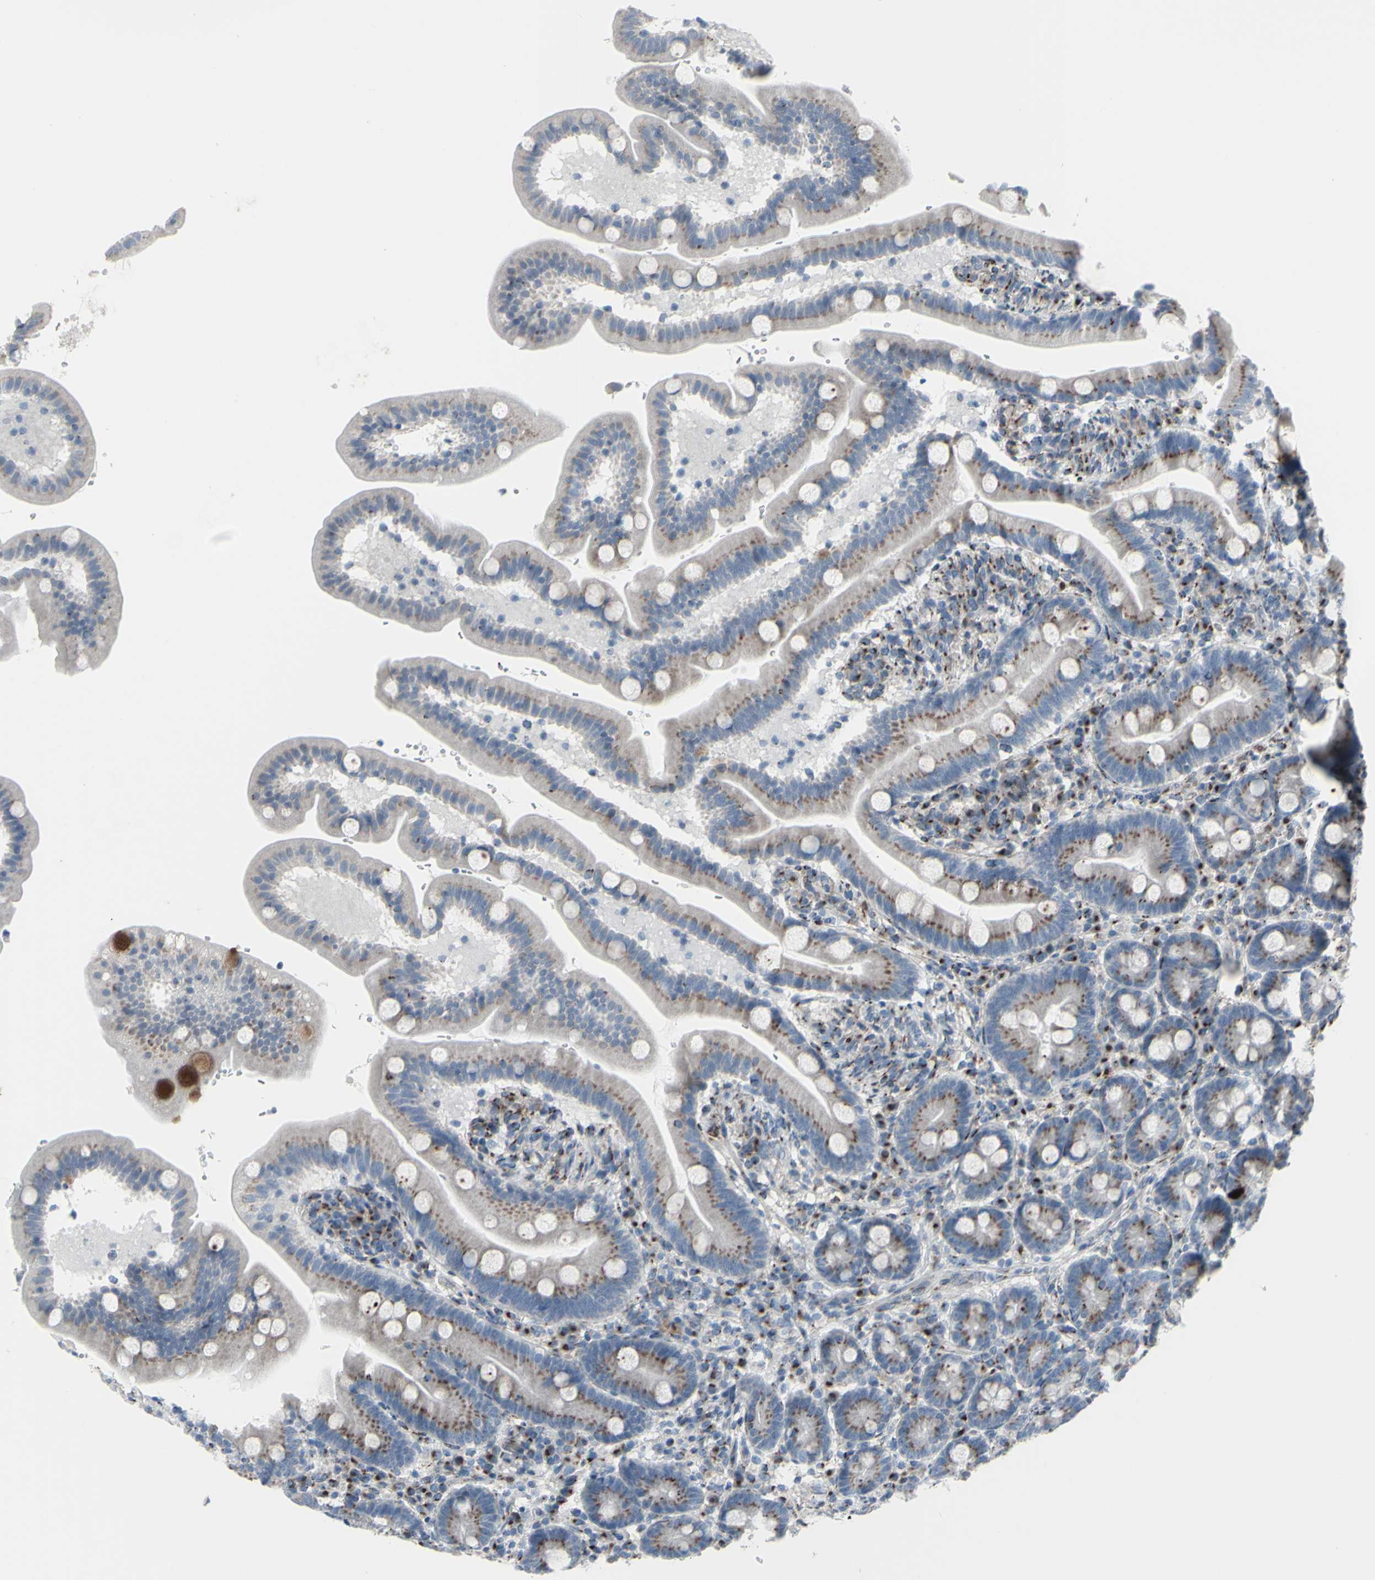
{"staining": {"intensity": "strong", "quantity": "25%-75%", "location": "cytoplasmic/membranous"}, "tissue": "duodenum", "cell_type": "Glandular cells", "image_type": "normal", "snomed": [{"axis": "morphology", "description": "Normal tissue, NOS"}, {"axis": "topography", "description": "Duodenum"}], "caption": "Glandular cells demonstrate high levels of strong cytoplasmic/membranous staining in approximately 25%-75% of cells in unremarkable duodenum.", "gene": "GLG1", "patient": {"sex": "male", "age": 54}}